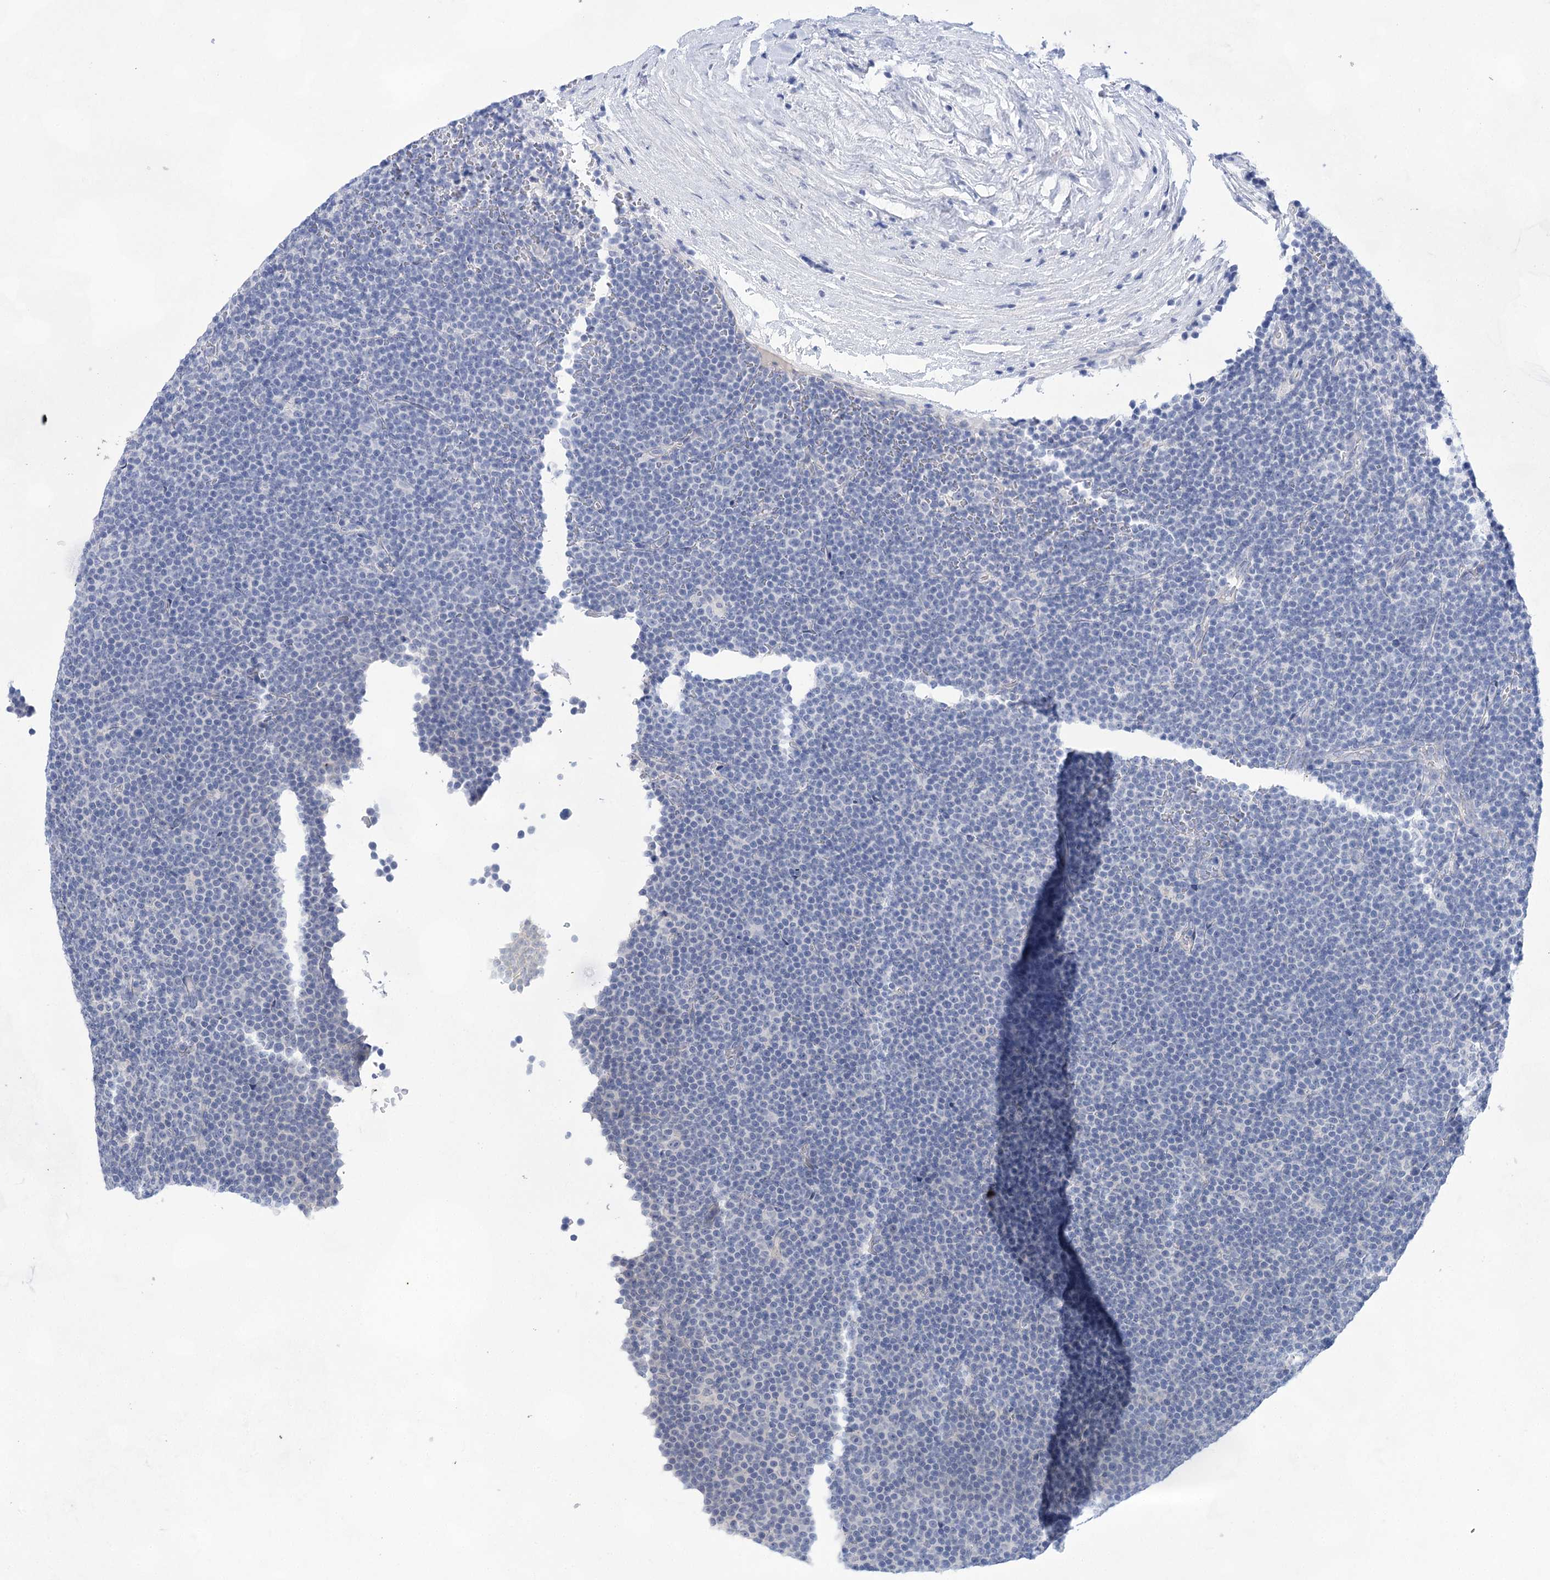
{"staining": {"intensity": "negative", "quantity": "none", "location": "none"}, "tissue": "lymphoma", "cell_type": "Tumor cells", "image_type": "cancer", "snomed": [{"axis": "morphology", "description": "Malignant lymphoma, non-Hodgkin's type, Low grade"}, {"axis": "topography", "description": "Lymph node"}], "caption": "Low-grade malignant lymphoma, non-Hodgkin's type stained for a protein using immunohistochemistry (IHC) demonstrates no expression tumor cells.", "gene": "LALBA", "patient": {"sex": "female", "age": 67}}